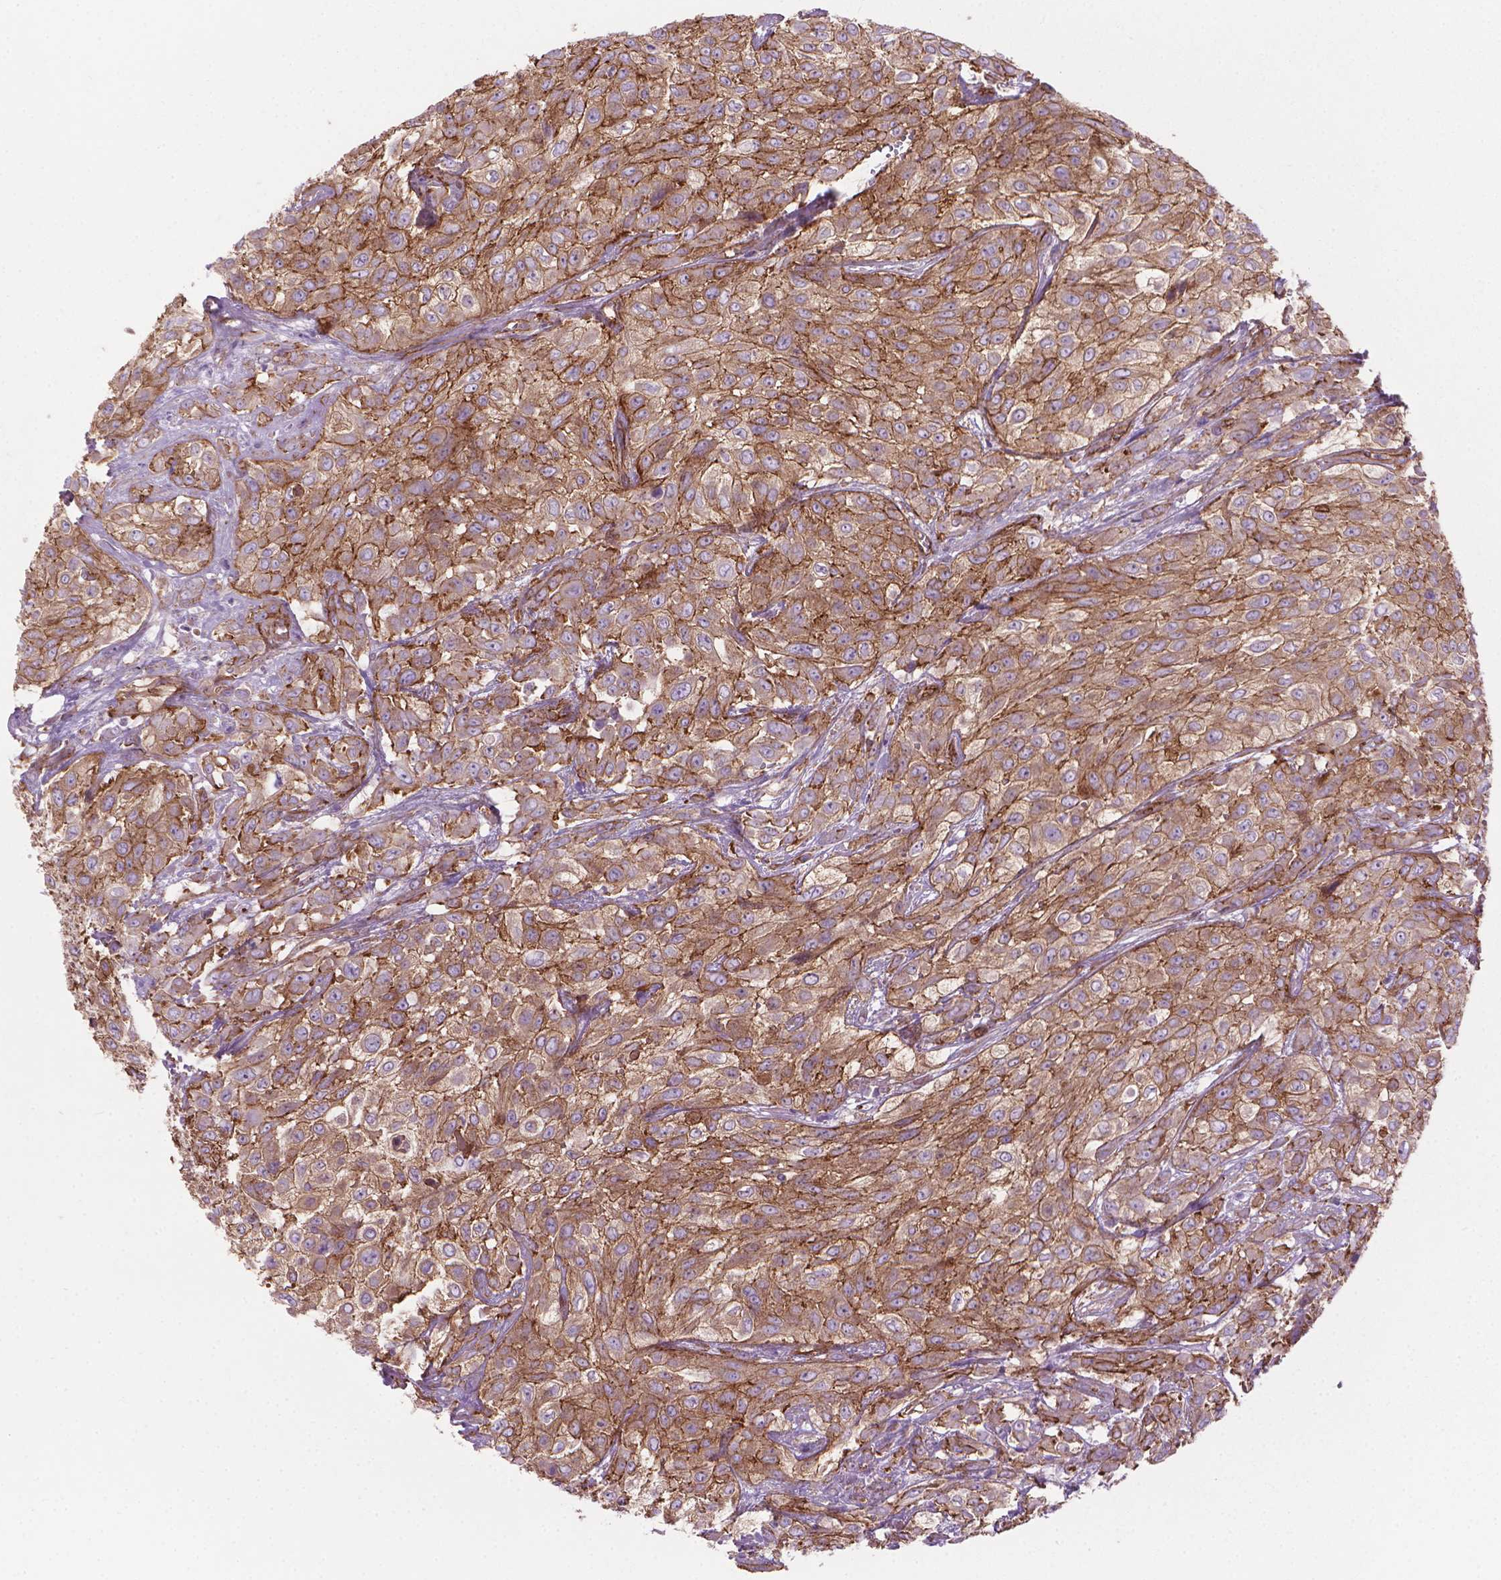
{"staining": {"intensity": "strong", "quantity": ">75%", "location": "cytoplasmic/membranous"}, "tissue": "urothelial cancer", "cell_type": "Tumor cells", "image_type": "cancer", "snomed": [{"axis": "morphology", "description": "Urothelial carcinoma, High grade"}, {"axis": "topography", "description": "Urinary bladder"}], "caption": "Brown immunohistochemical staining in high-grade urothelial carcinoma reveals strong cytoplasmic/membranous staining in about >75% of tumor cells.", "gene": "TENT5A", "patient": {"sex": "male", "age": 57}}